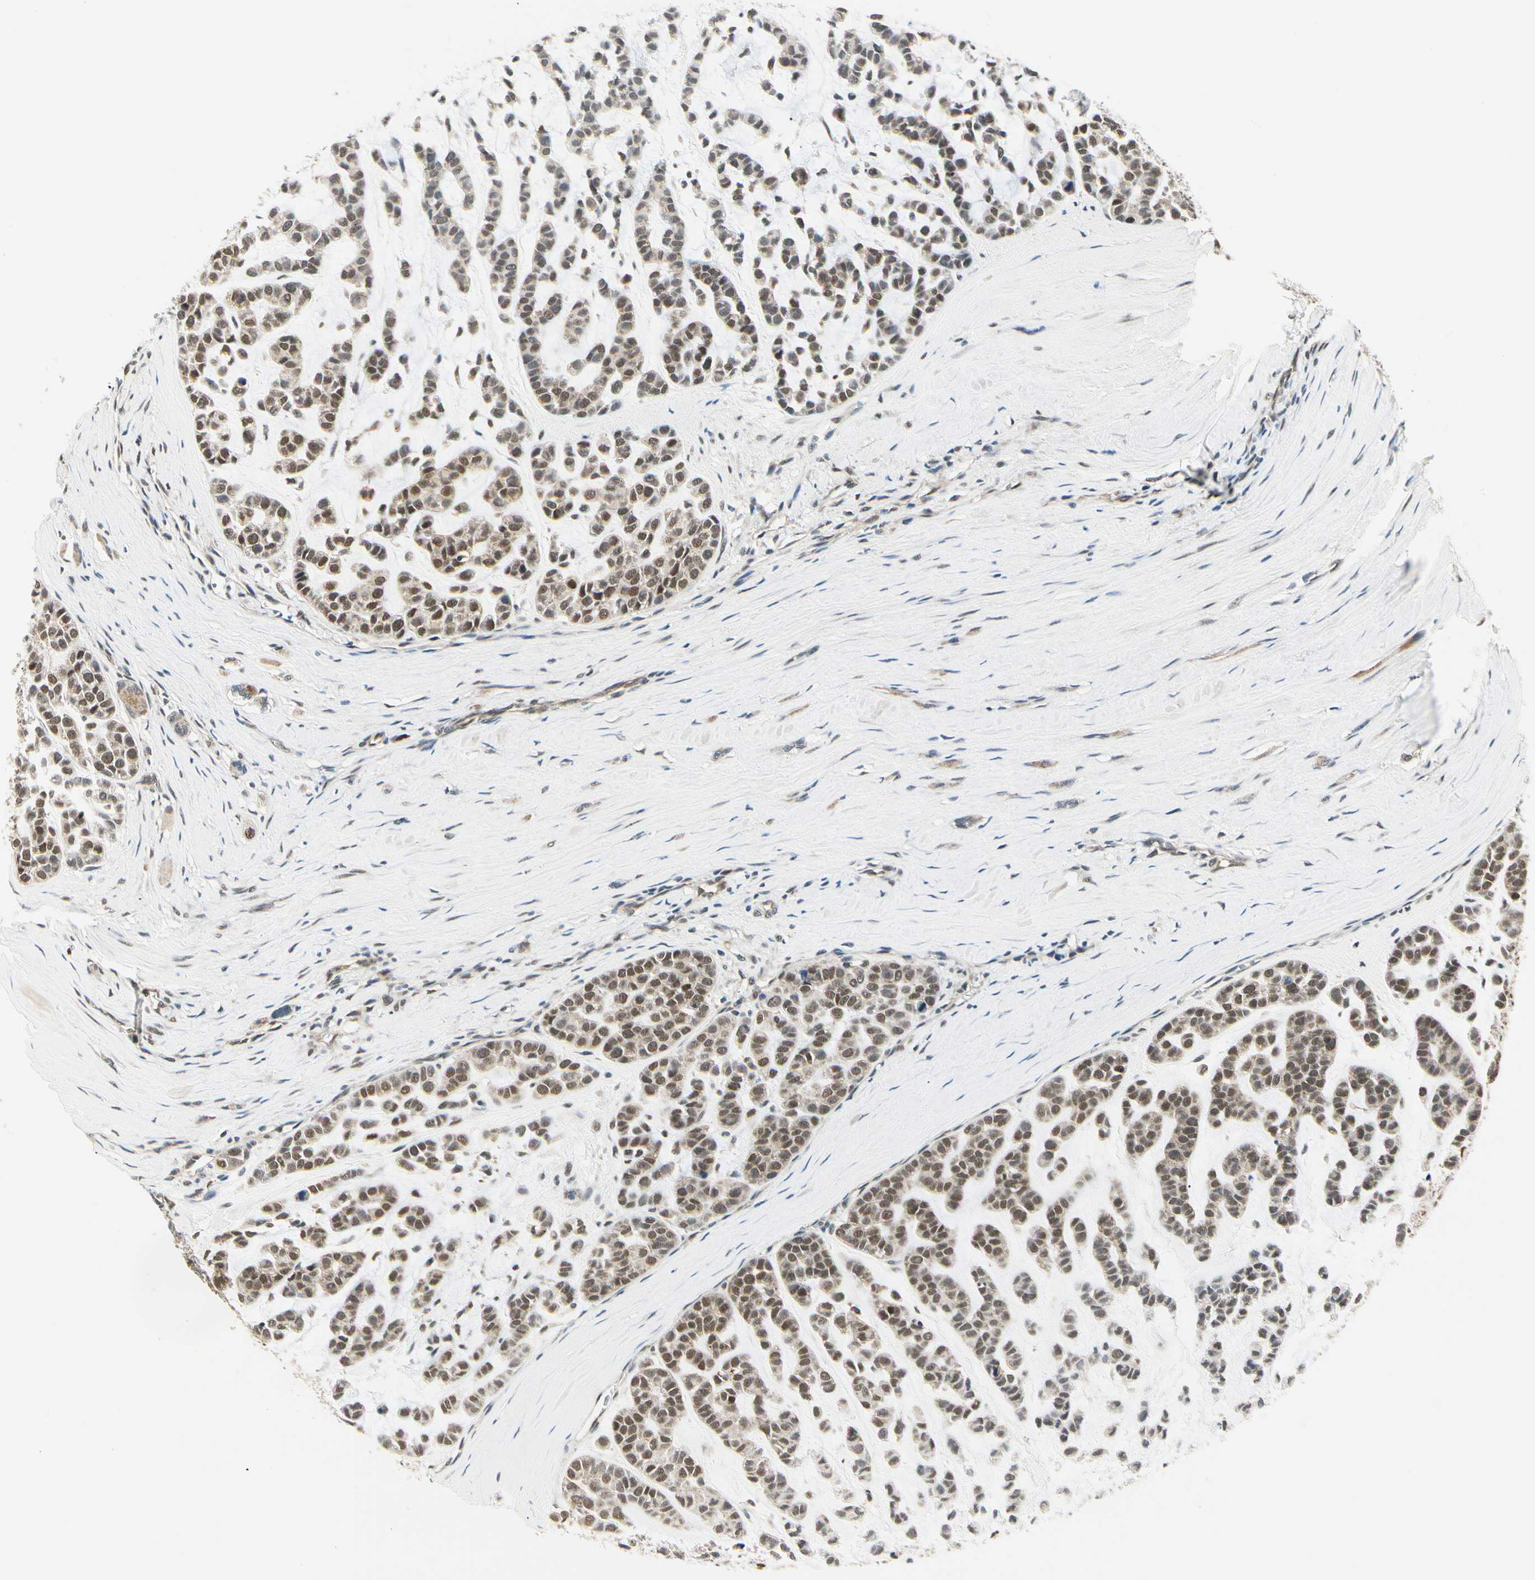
{"staining": {"intensity": "moderate", "quantity": ">75%", "location": "cytoplasmic/membranous"}, "tissue": "head and neck cancer", "cell_type": "Tumor cells", "image_type": "cancer", "snomed": [{"axis": "morphology", "description": "Adenocarcinoma, NOS"}, {"axis": "morphology", "description": "Adenoma, NOS"}, {"axis": "topography", "description": "Head-Neck"}], "caption": "This is a histology image of immunohistochemistry staining of adenocarcinoma (head and neck), which shows moderate positivity in the cytoplasmic/membranous of tumor cells.", "gene": "PDK2", "patient": {"sex": "female", "age": 55}}